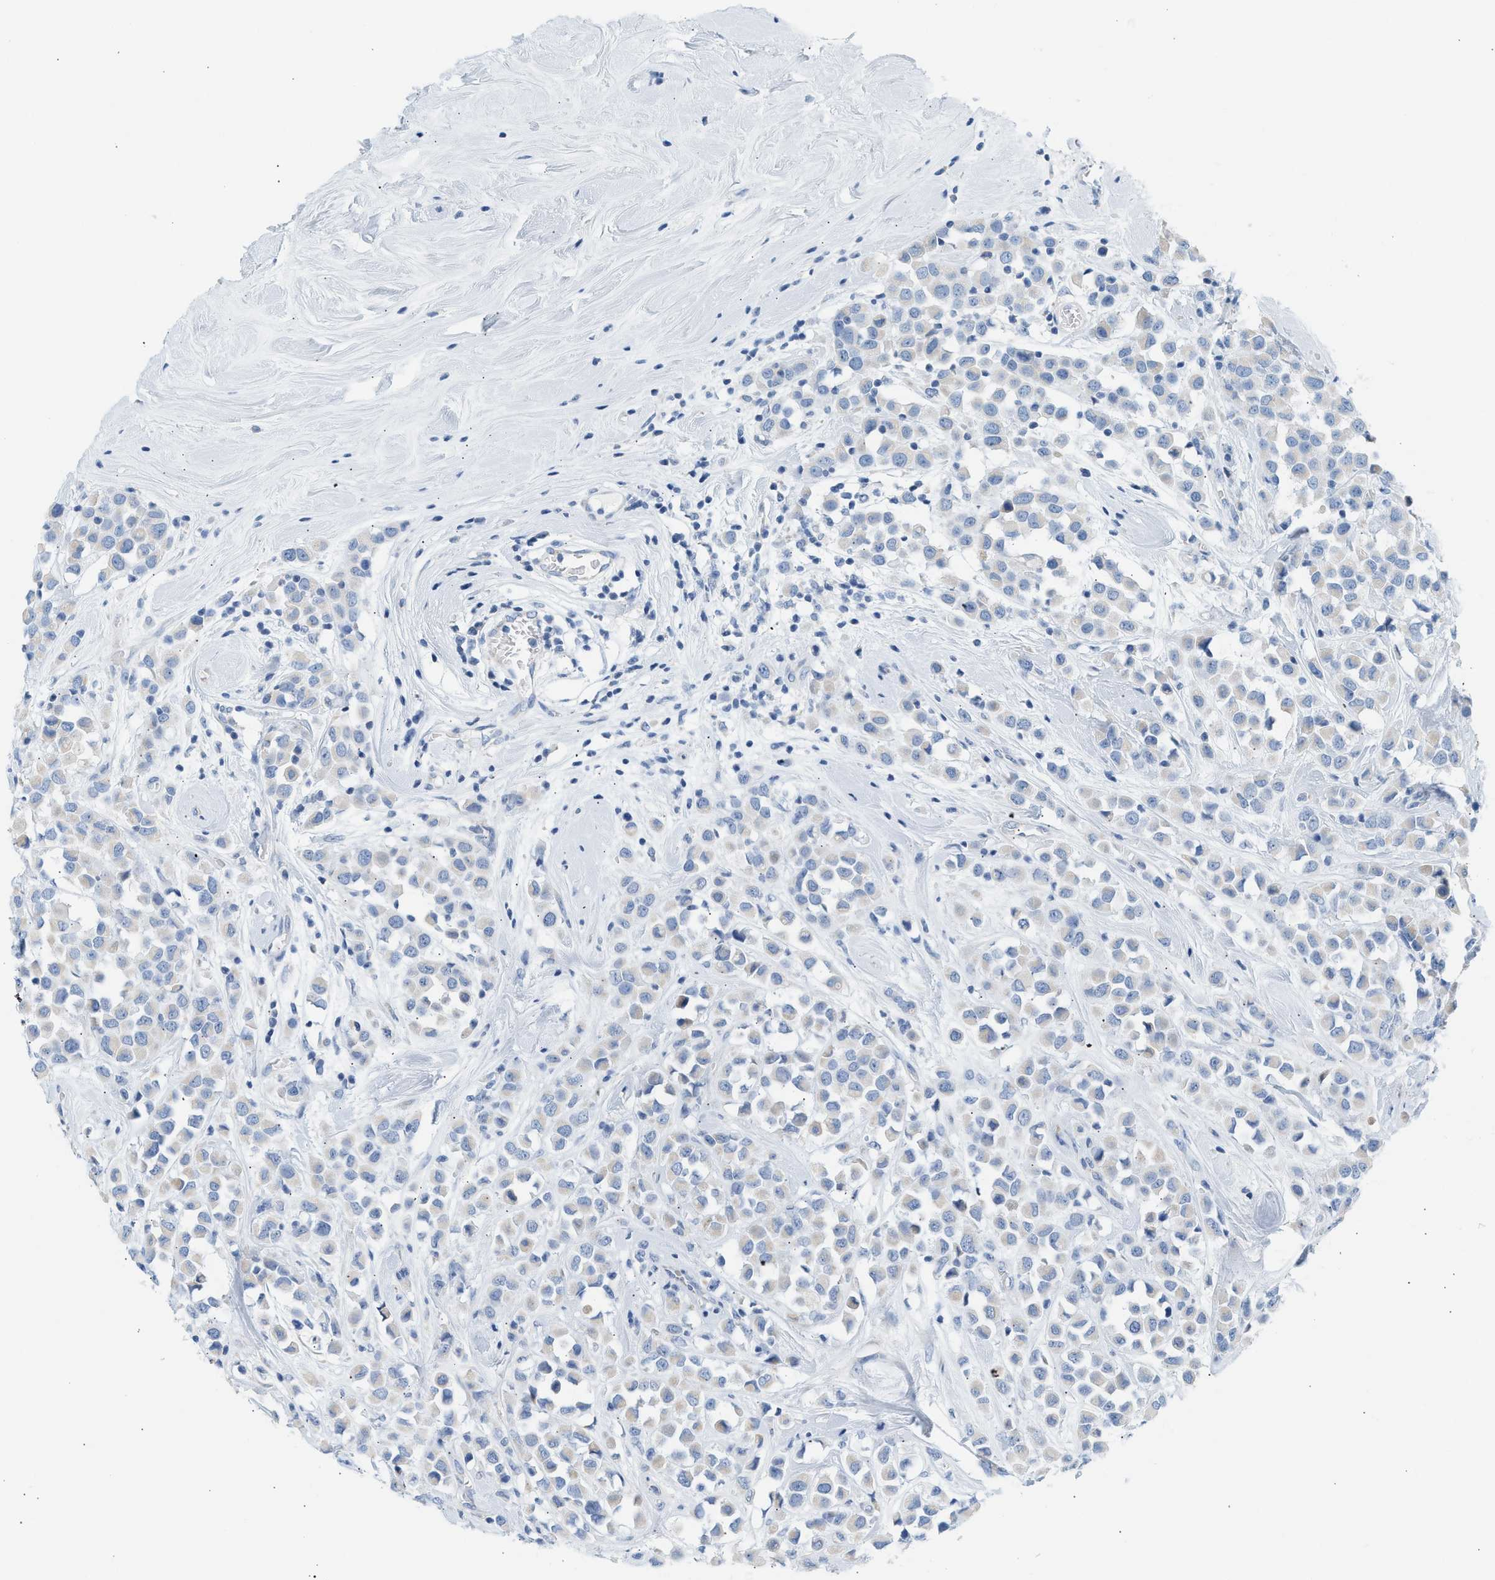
{"staining": {"intensity": "weak", "quantity": "<25%", "location": "cytoplasmic/membranous"}, "tissue": "breast cancer", "cell_type": "Tumor cells", "image_type": "cancer", "snomed": [{"axis": "morphology", "description": "Duct carcinoma"}, {"axis": "topography", "description": "Breast"}], "caption": "This photomicrograph is of breast cancer stained with immunohistochemistry to label a protein in brown with the nuclei are counter-stained blue. There is no staining in tumor cells.", "gene": "NDUFS8", "patient": {"sex": "female", "age": 61}}